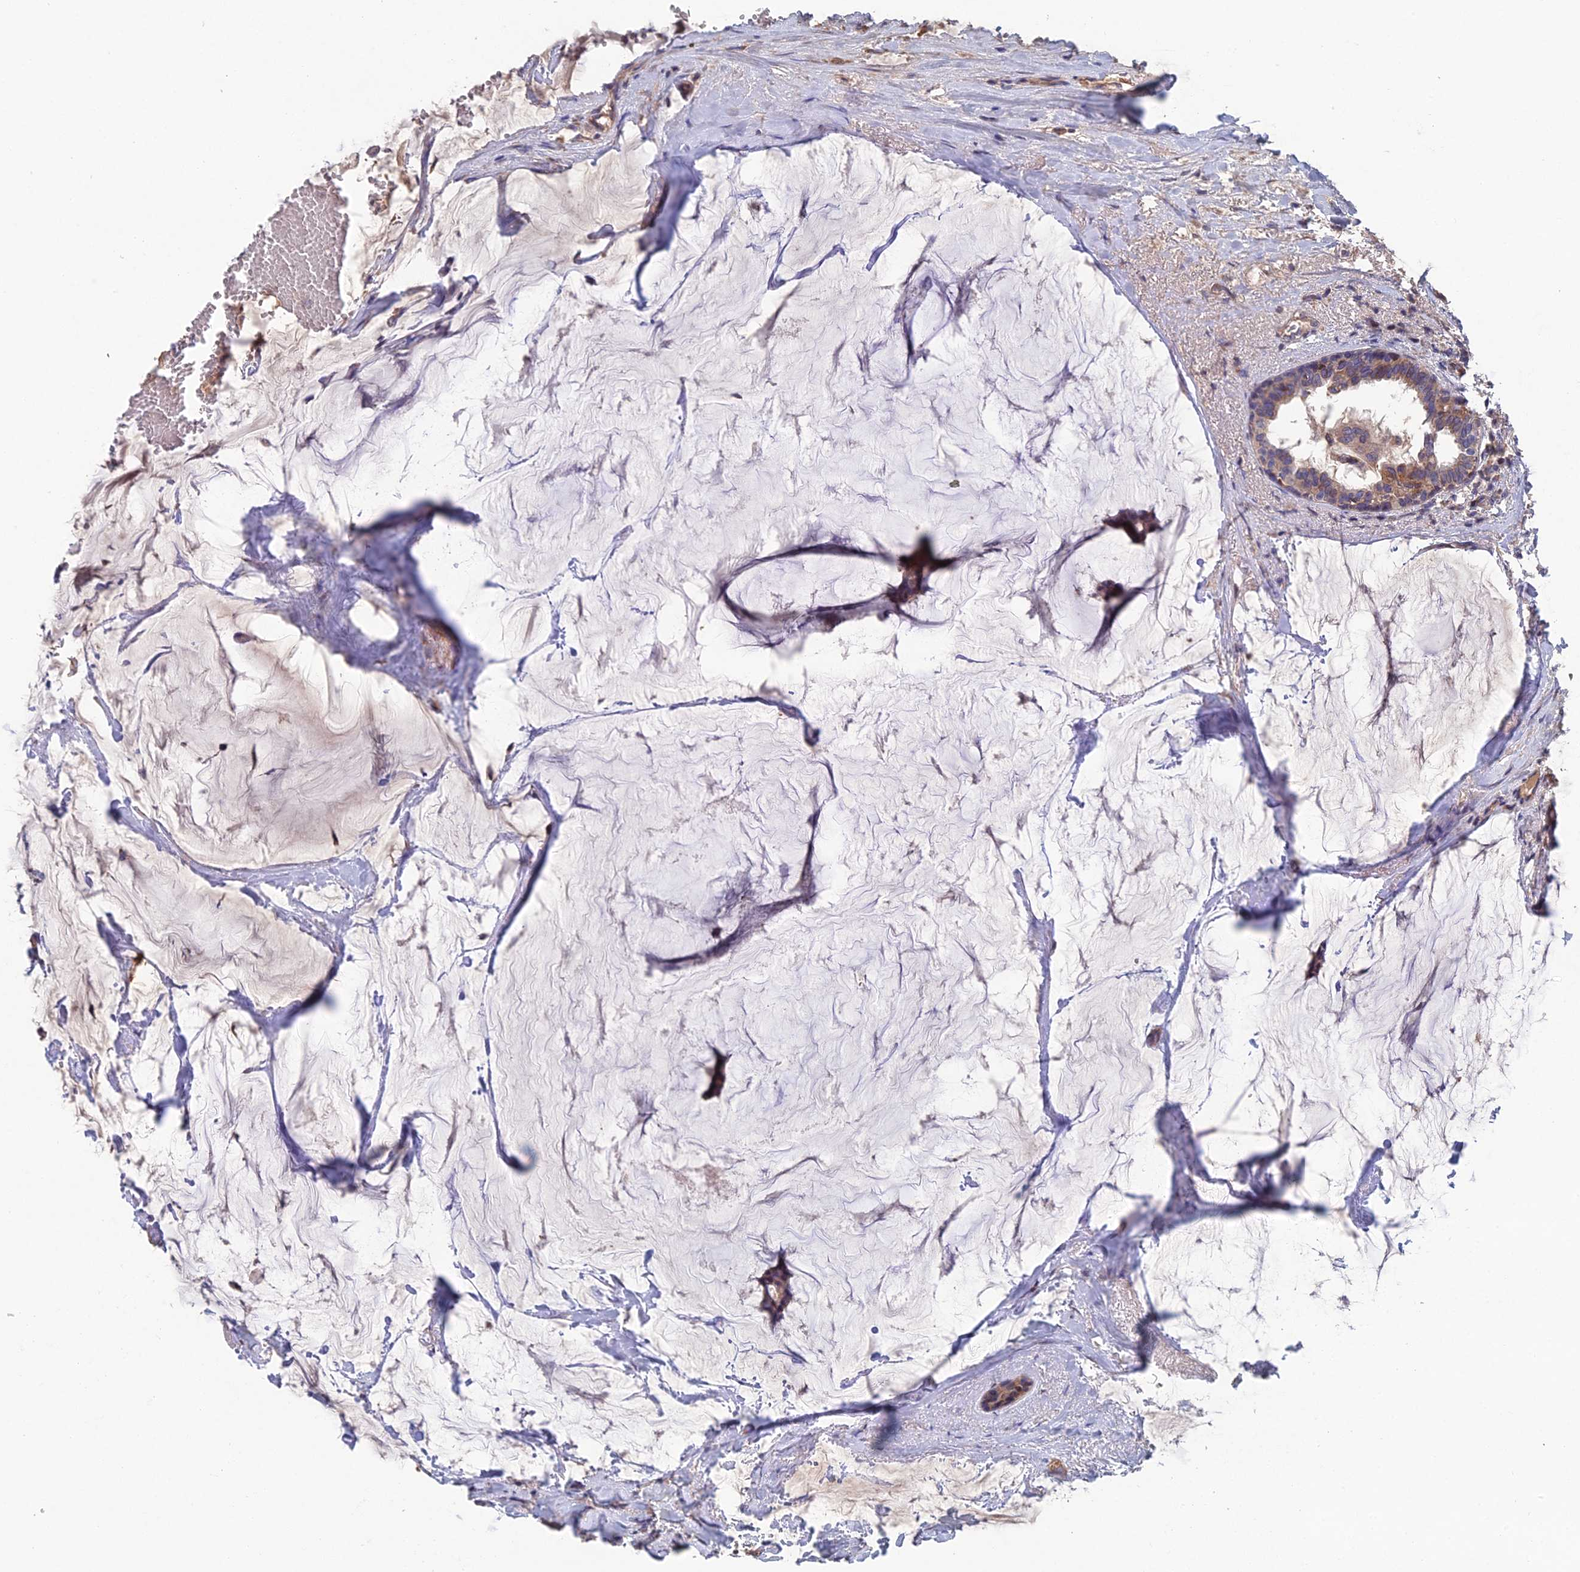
{"staining": {"intensity": "moderate", "quantity": ">75%", "location": "cytoplasmic/membranous,nuclear"}, "tissue": "breast cancer", "cell_type": "Tumor cells", "image_type": "cancer", "snomed": [{"axis": "morphology", "description": "Duct carcinoma"}, {"axis": "topography", "description": "Breast"}], "caption": "This is an image of immunohistochemistry staining of breast cancer, which shows moderate expression in the cytoplasmic/membranous and nuclear of tumor cells.", "gene": "USP37", "patient": {"sex": "female", "age": 93}}